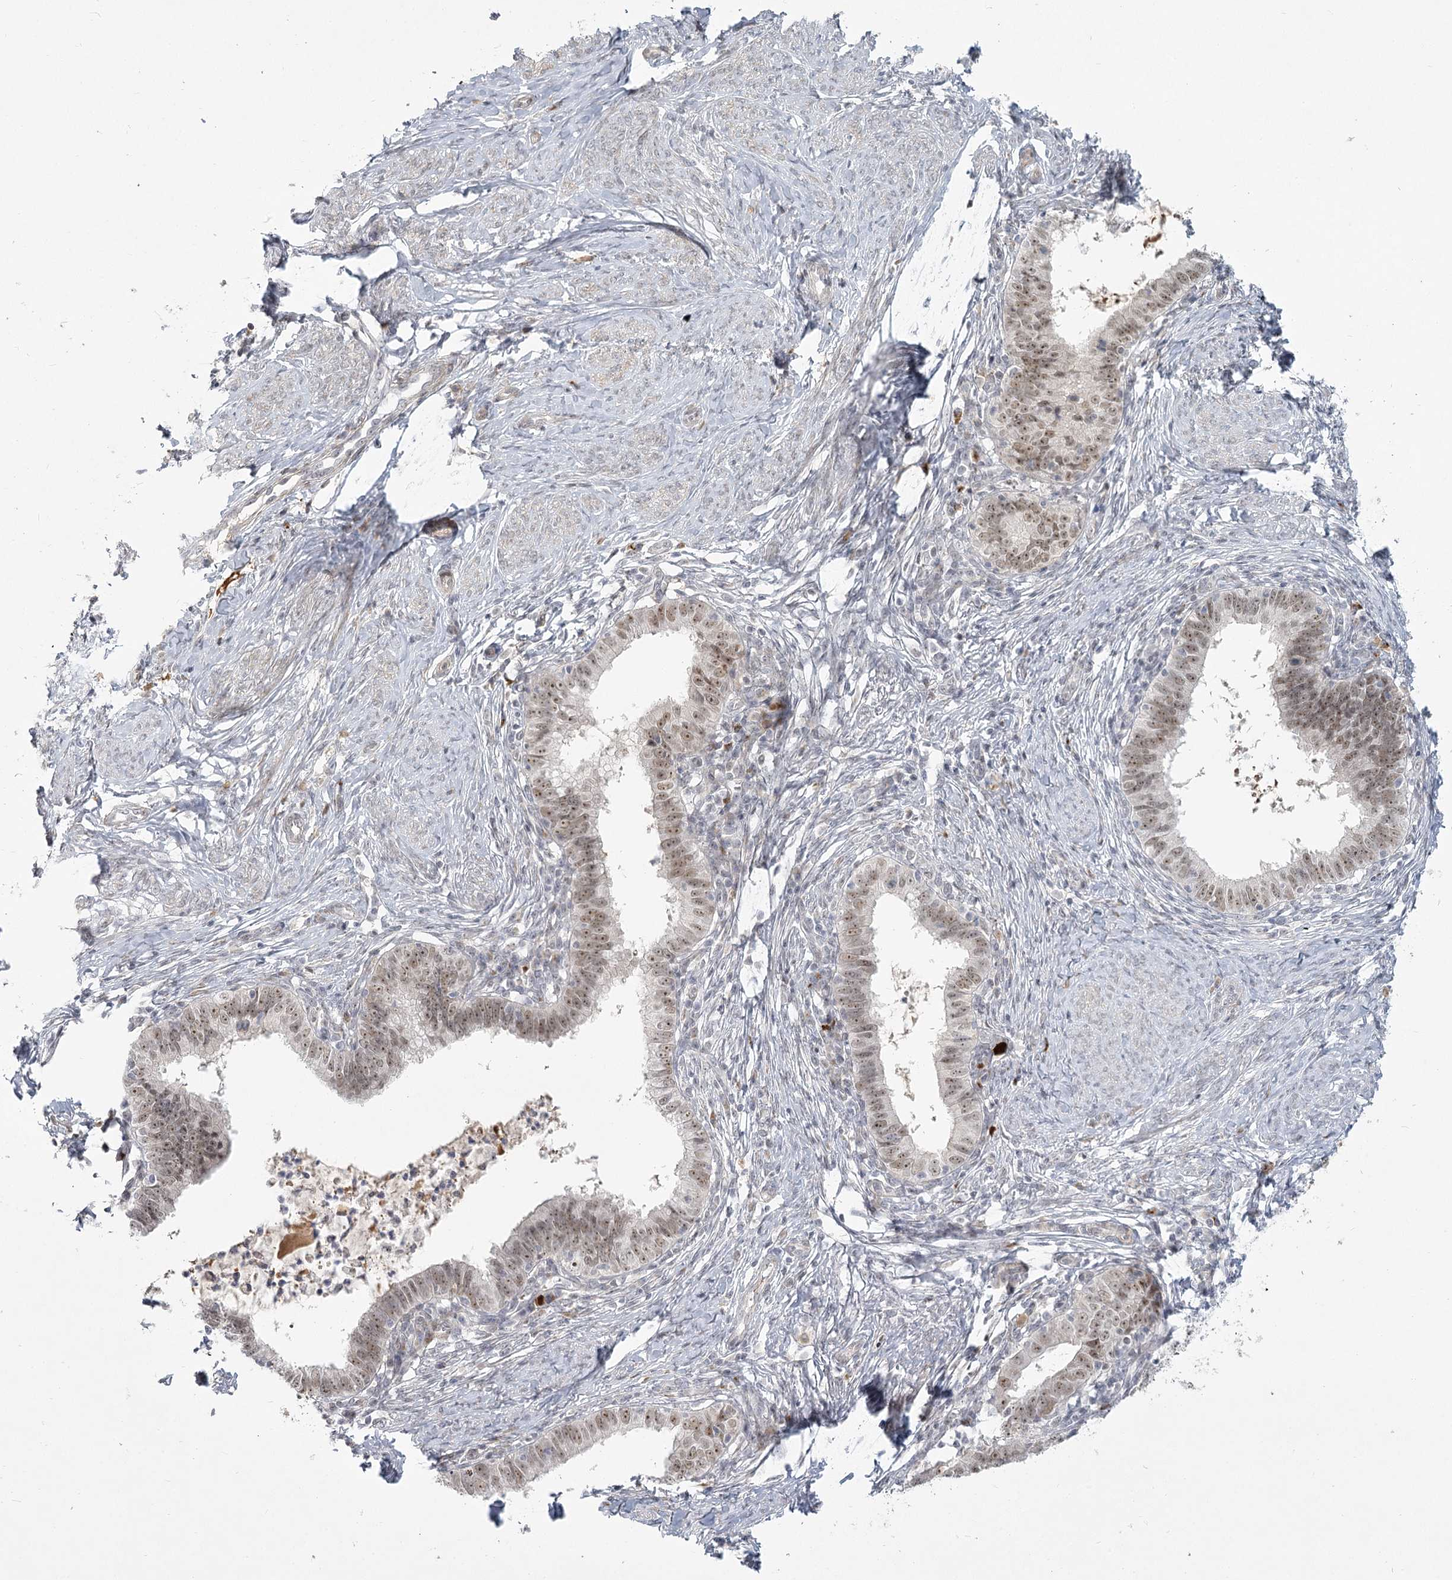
{"staining": {"intensity": "moderate", "quantity": ">75%", "location": "nuclear"}, "tissue": "cervical cancer", "cell_type": "Tumor cells", "image_type": "cancer", "snomed": [{"axis": "morphology", "description": "Adenocarcinoma, NOS"}, {"axis": "topography", "description": "Cervix"}], "caption": "Moderate nuclear protein positivity is seen in about >75% of tumor cells in cervical cancer.", "gene": "EXOSC7", "patient": {"sex": "female", "age": 36}}